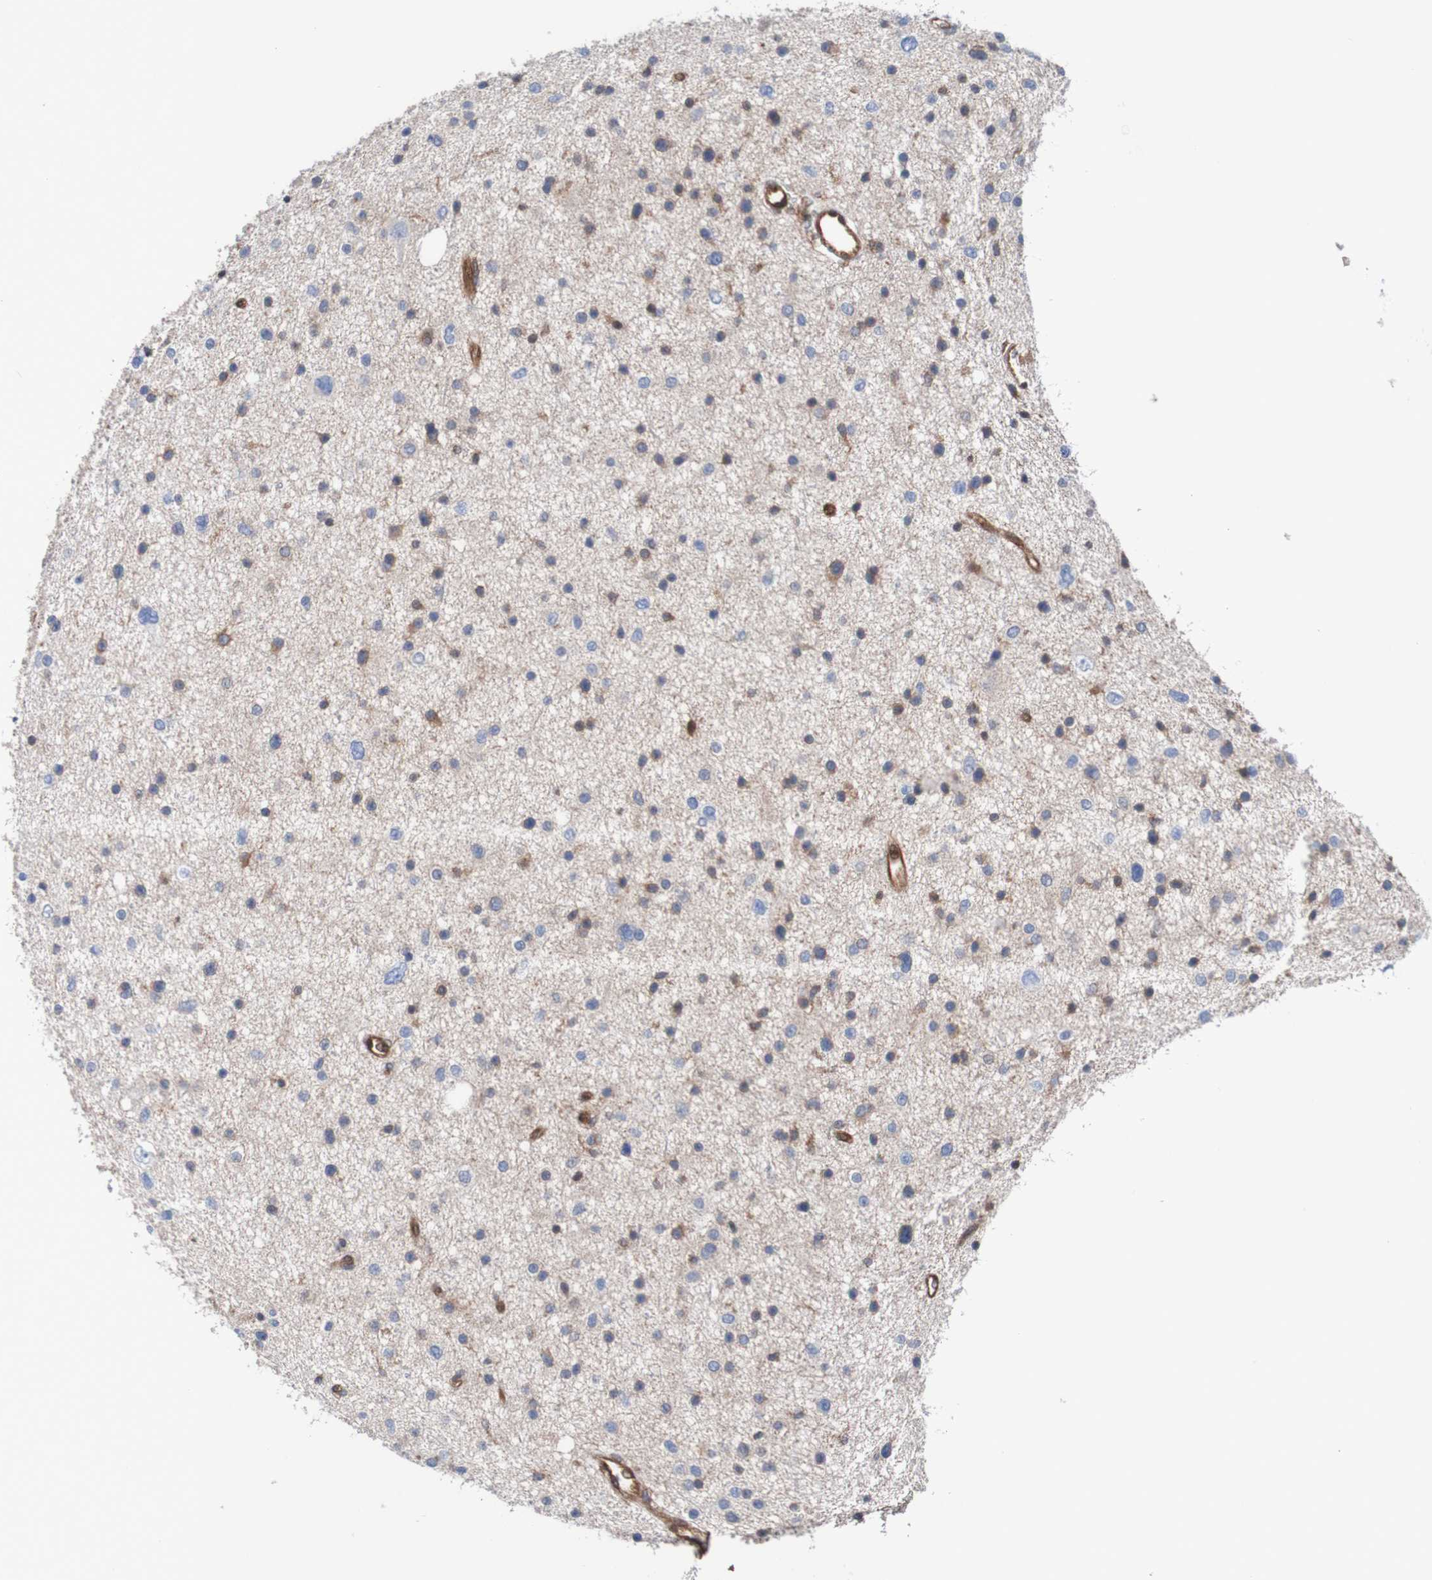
{"staining": {"intensity": "negative", "quantity": "none", "location": "none"}, "tissue": "glioma", "cell_type": "Tumor cells", "image_type": "cancer", "snomed": [{"axis": "morphology", "description": "Glioma, malignant, Low grade"}, {"axis": "topography", "description": "Brain"}], "caption": "There is no significant expression in tumor cells of glioma. The staining is performed using DAB brown chromogen with nuclei counter-stained in using hematoxylin.", "gene": "RIGI", "patient": {"sex": "female", "age": 37}}